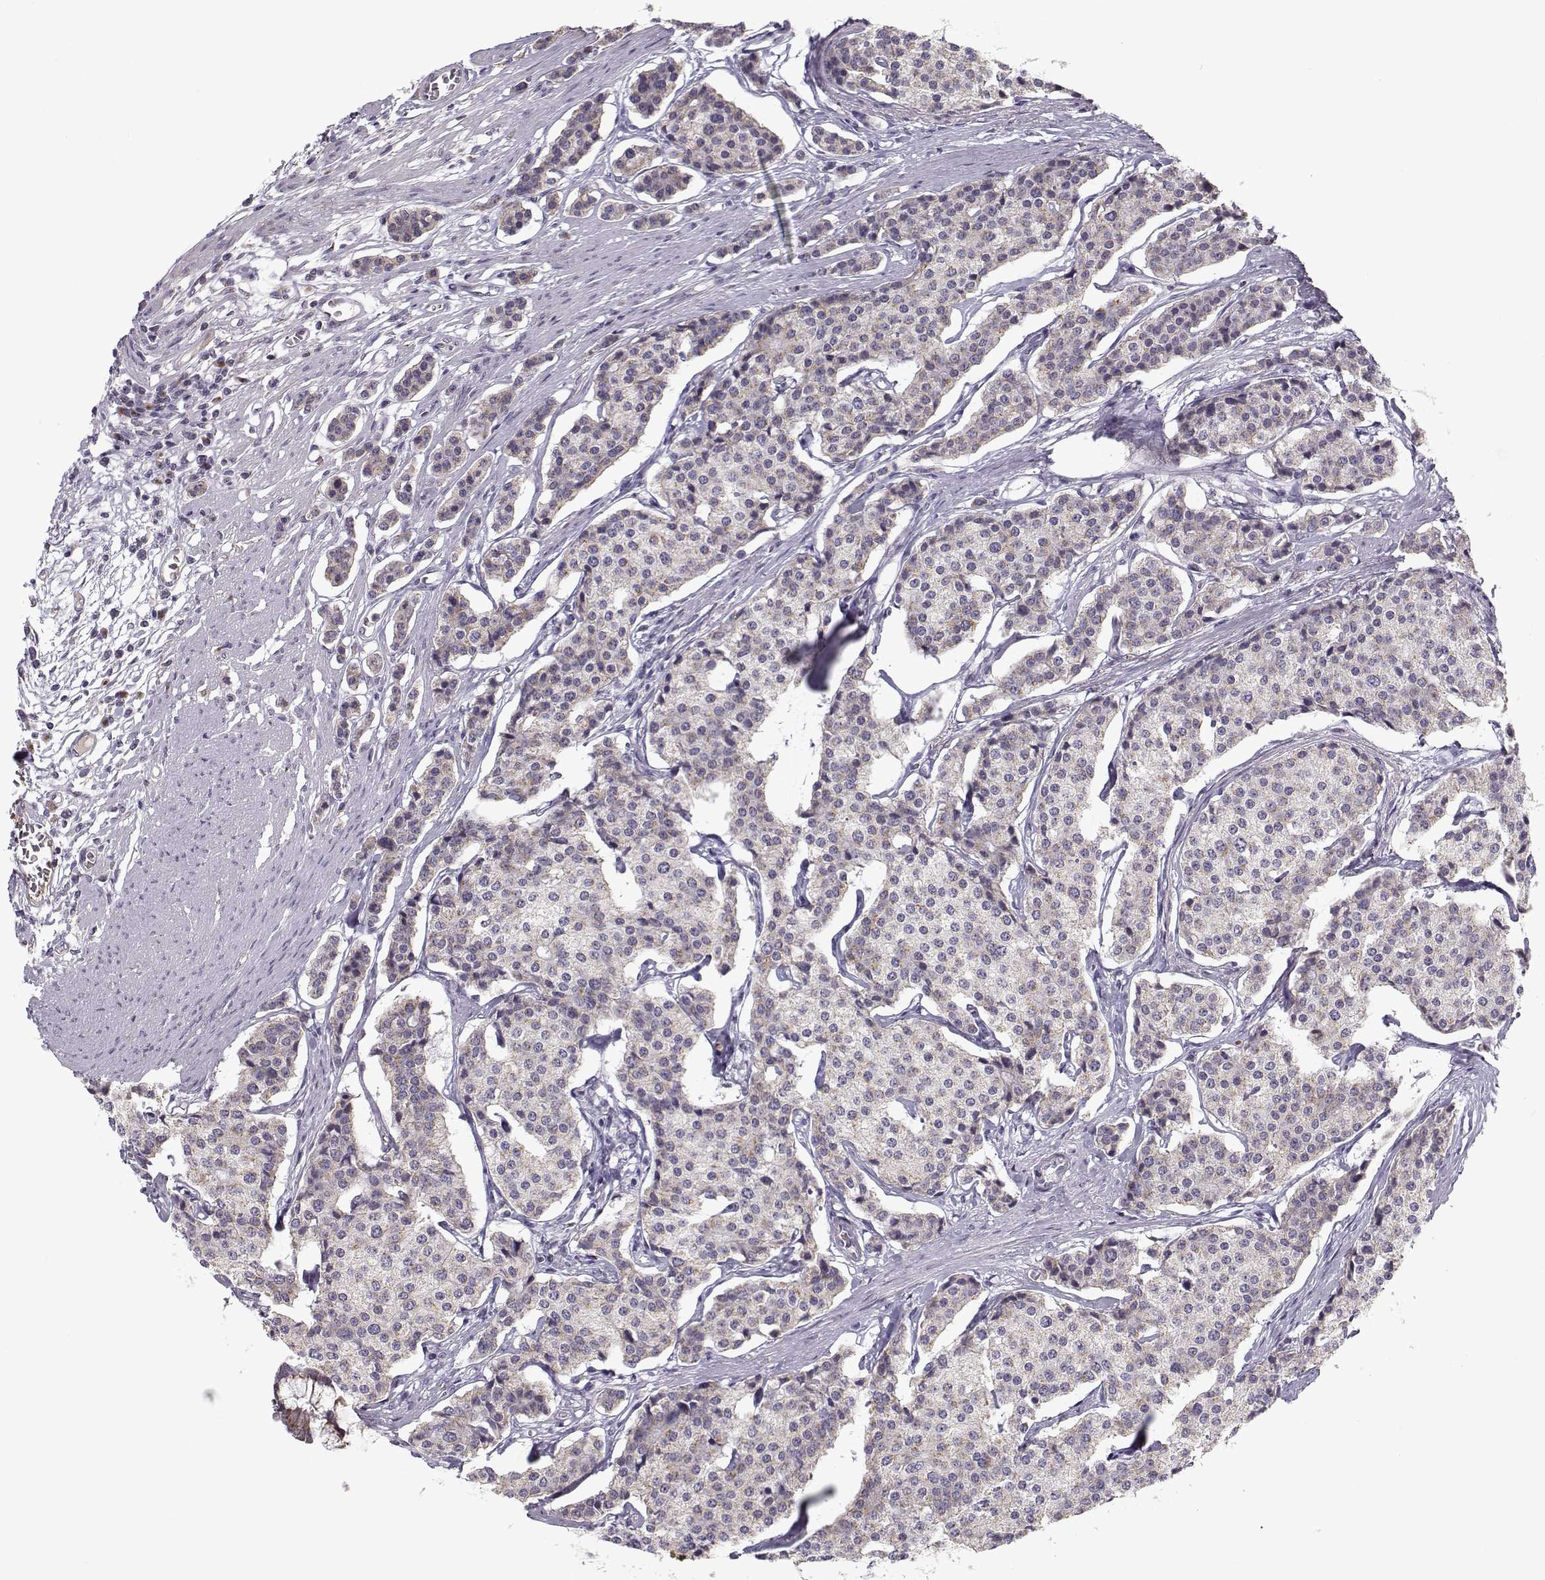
{"staining": {"intensity": "weak", "quantity": "<25%", "location": "cytoplasmic/membranous"}, "tissue": "carcinoid", "cell_type": "Tumor cells", "image_type": "cancer", "snomed": [{"axis": "morphology", "description": "Carcinoid, malignant, NOS"}, {"axis": "topography", "description": "Small intestine"}], "caption": "The micrograph displays no staining of tumor cells in carcinoid.", "gene": "SLC4A5", "patient": {"sex": "female", "age": 65}}